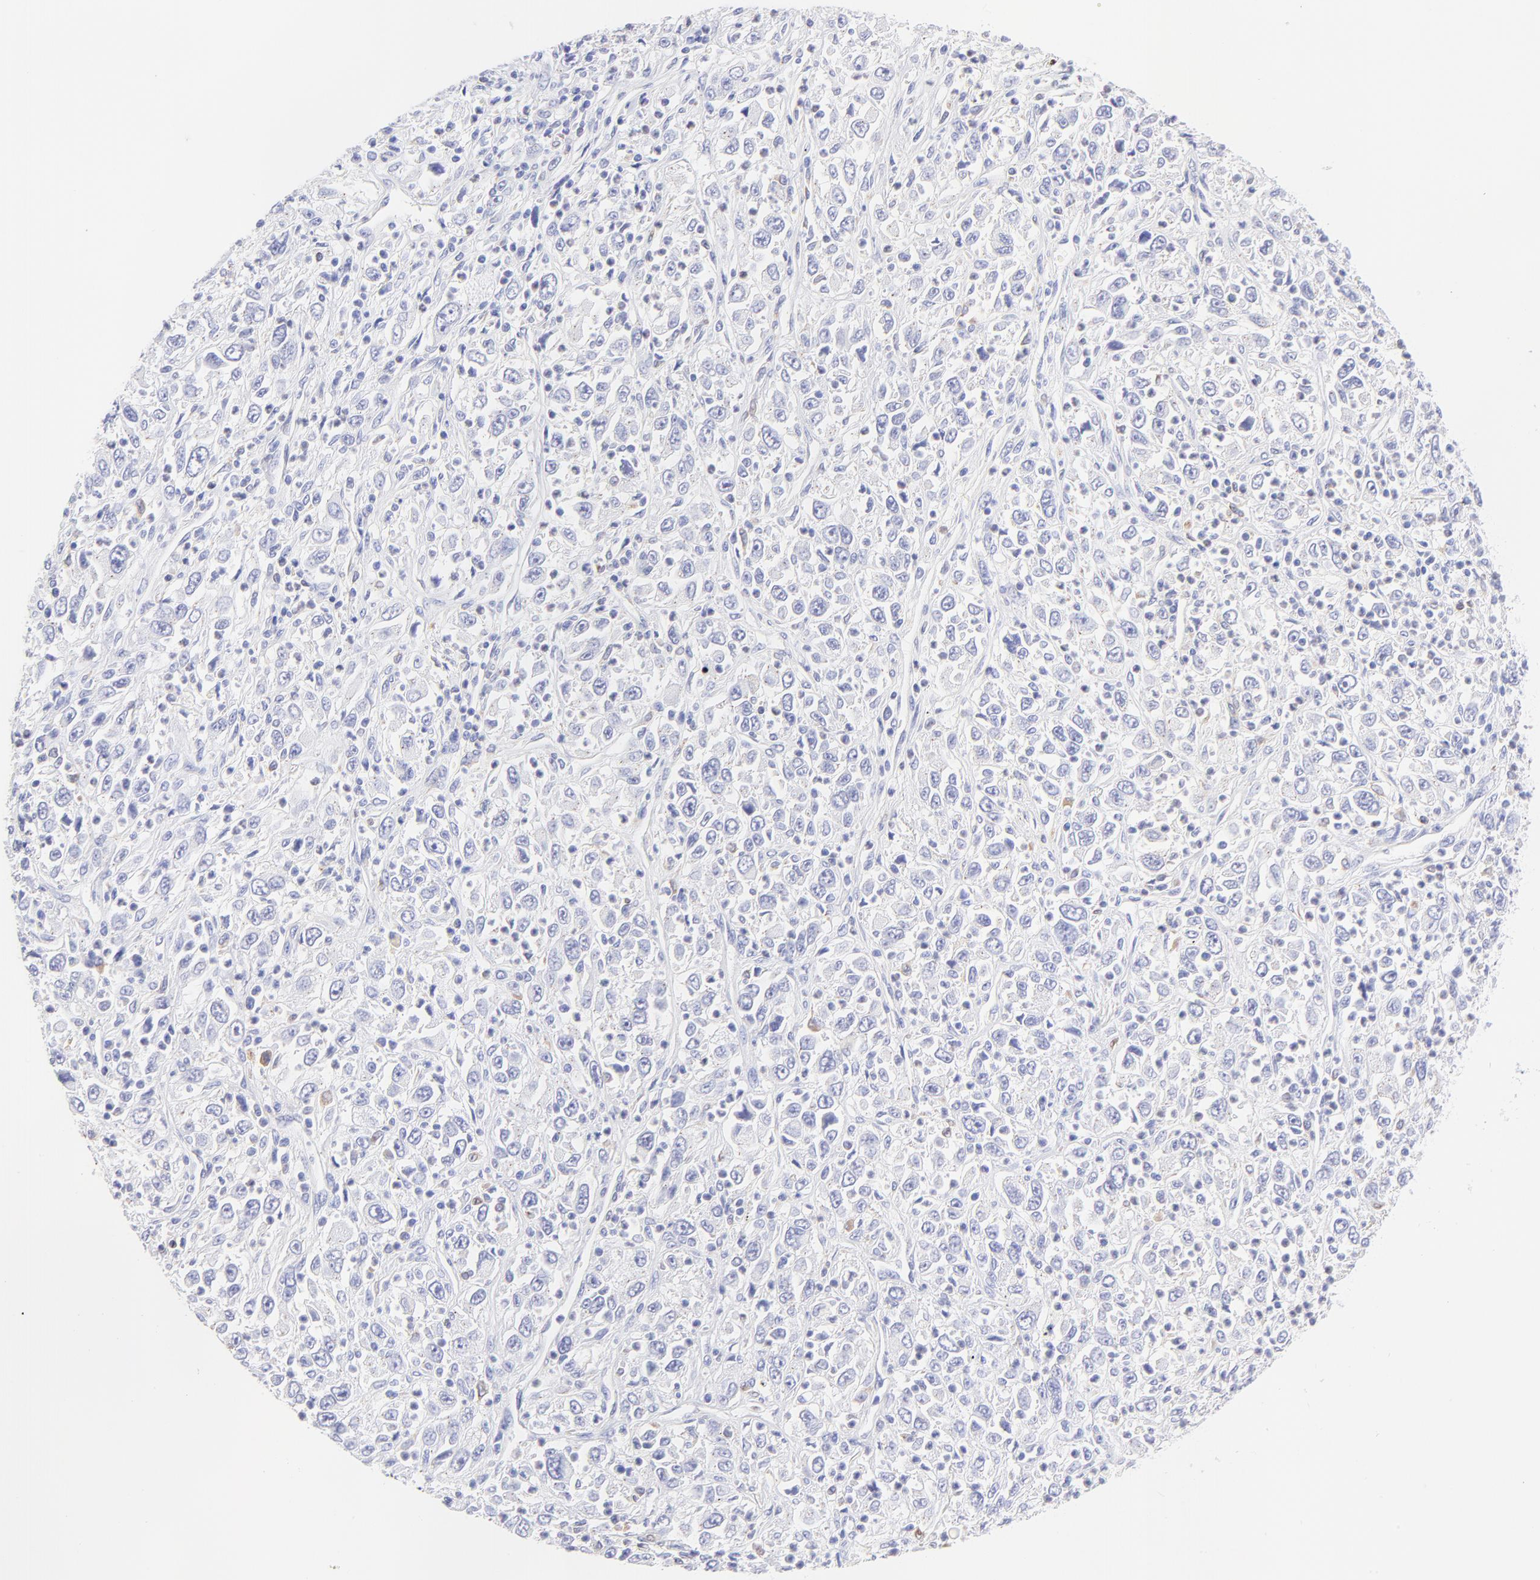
{"staining": {"intensity": "negative", "quantity": "none", "location": "none"}, "tissue": "melanoma", "cell_type": "Tumor cells", "image_type": "cancer", "snomed": [{"axis": "morphology", "description": "Malignant melanoma, Metastatic site"}, {"axis": "topography", "description": "Skin"}], "caption": "High magnification brightfield microscopy of melanoma stained with DAB (brown) and counterstained with hematoxylin (blue): tumor cells show no significant expression. Brightfield microscopy of immunohistochemistry (IHC) stained with DAB (3,3'-diaminobenzidine) (brown) and hematoxylin (blue), captured at high magnification.", "gene": "IRAG2", "patient": {"sex": "female", "age": 56}}